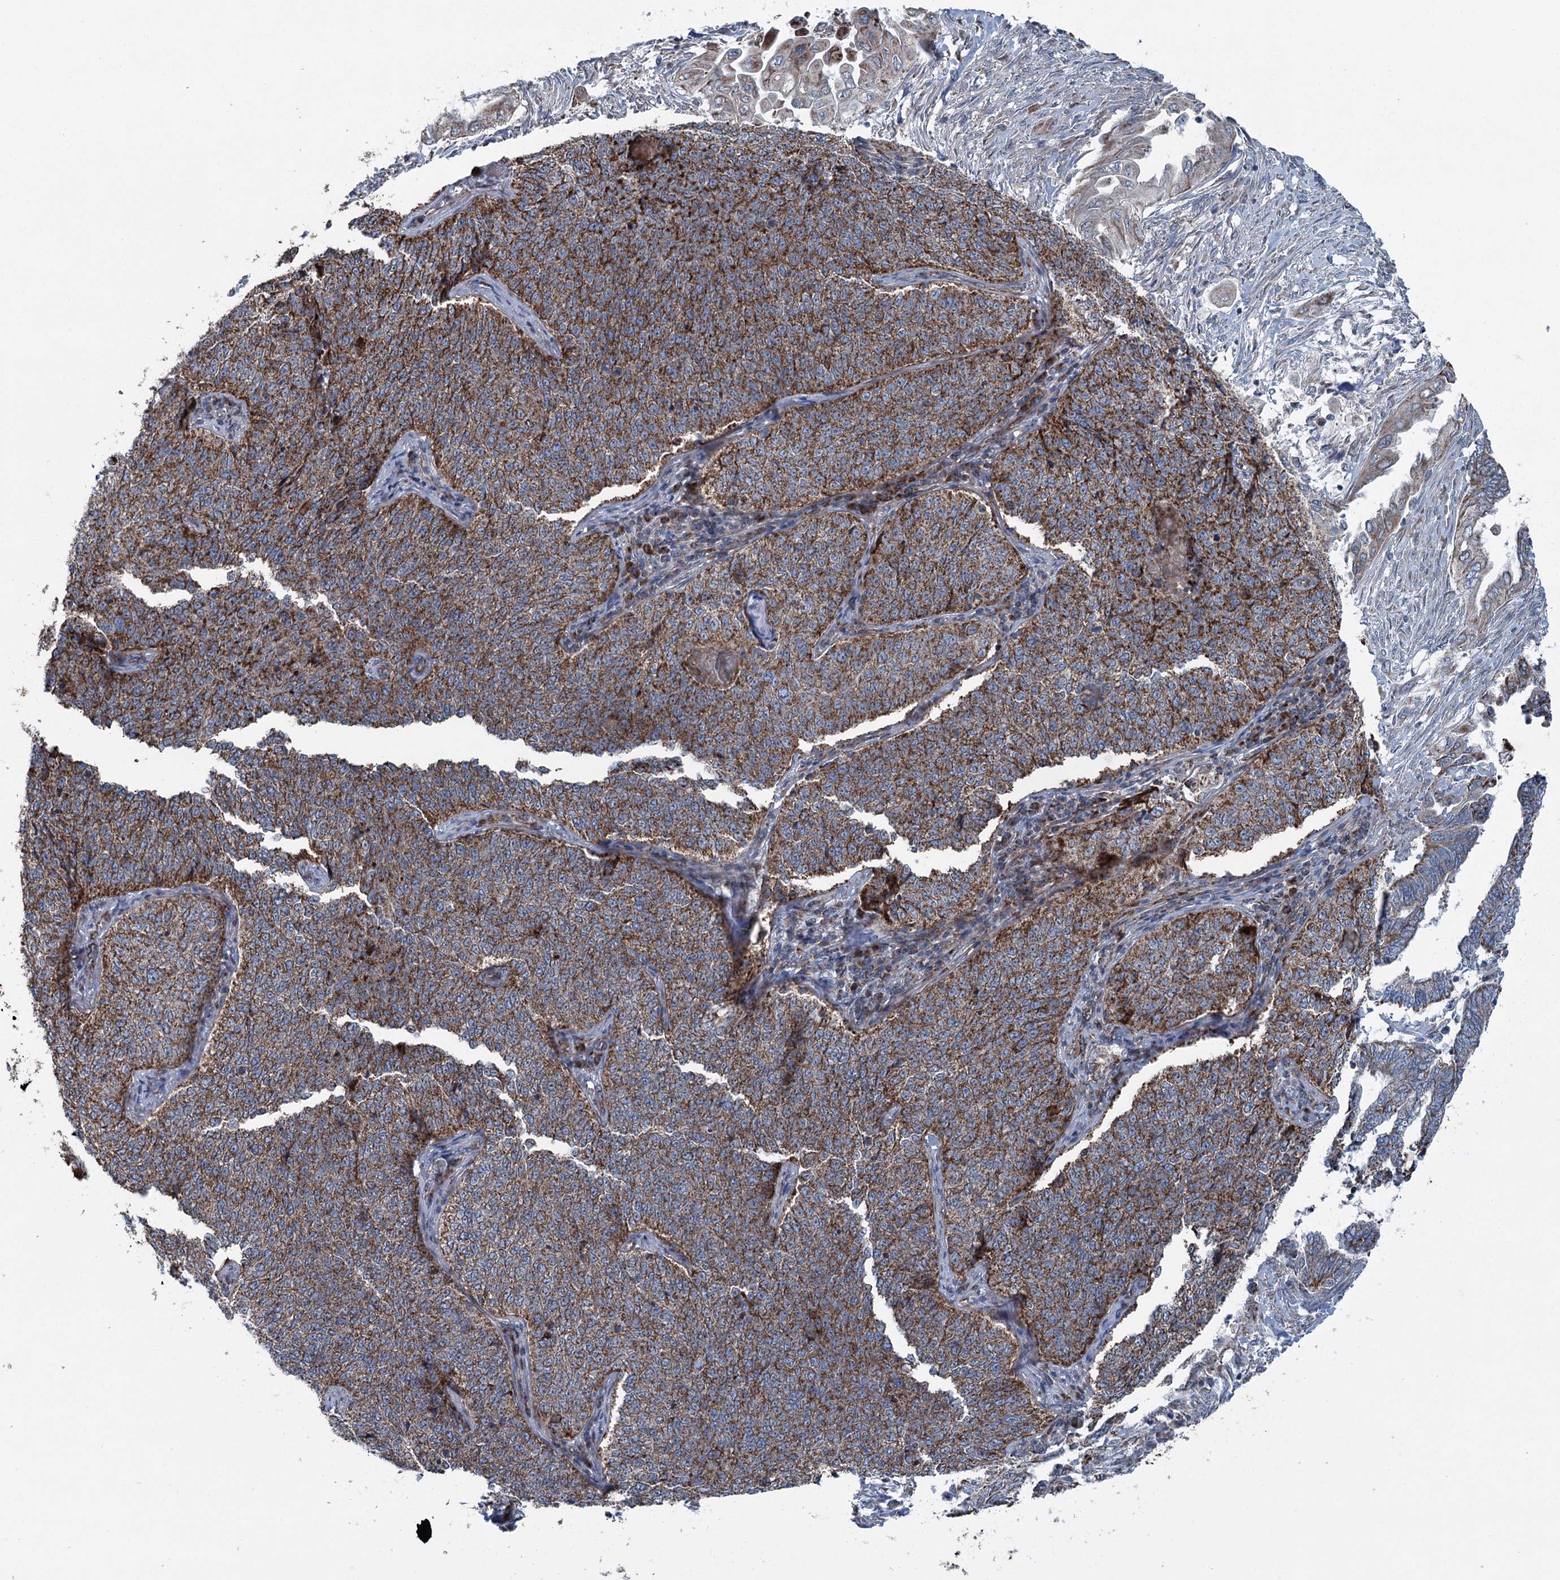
{"staining": {"intensity": "strong", "quantity": "25%-75%", "location": "cytoplasmic/membranous"}, "tissue": "cervical cancer", "cell_type": "Tumor cells", "image_type": "cancer", "snomed": [{"axis": "morphology", "description": "Squamous cell carcinoma, NOS"}, {"axis": "topography", "description": "Cervix"}], "caption": "DAB immunohistochemical staining of squamous cell carcinoma (cervical) displays strong cytoplasmic/membranous protein expression in approximately 25%-75% of tumor cells.", "gene": "UCN3", "patient": {"sex": "female", "age": 35}}